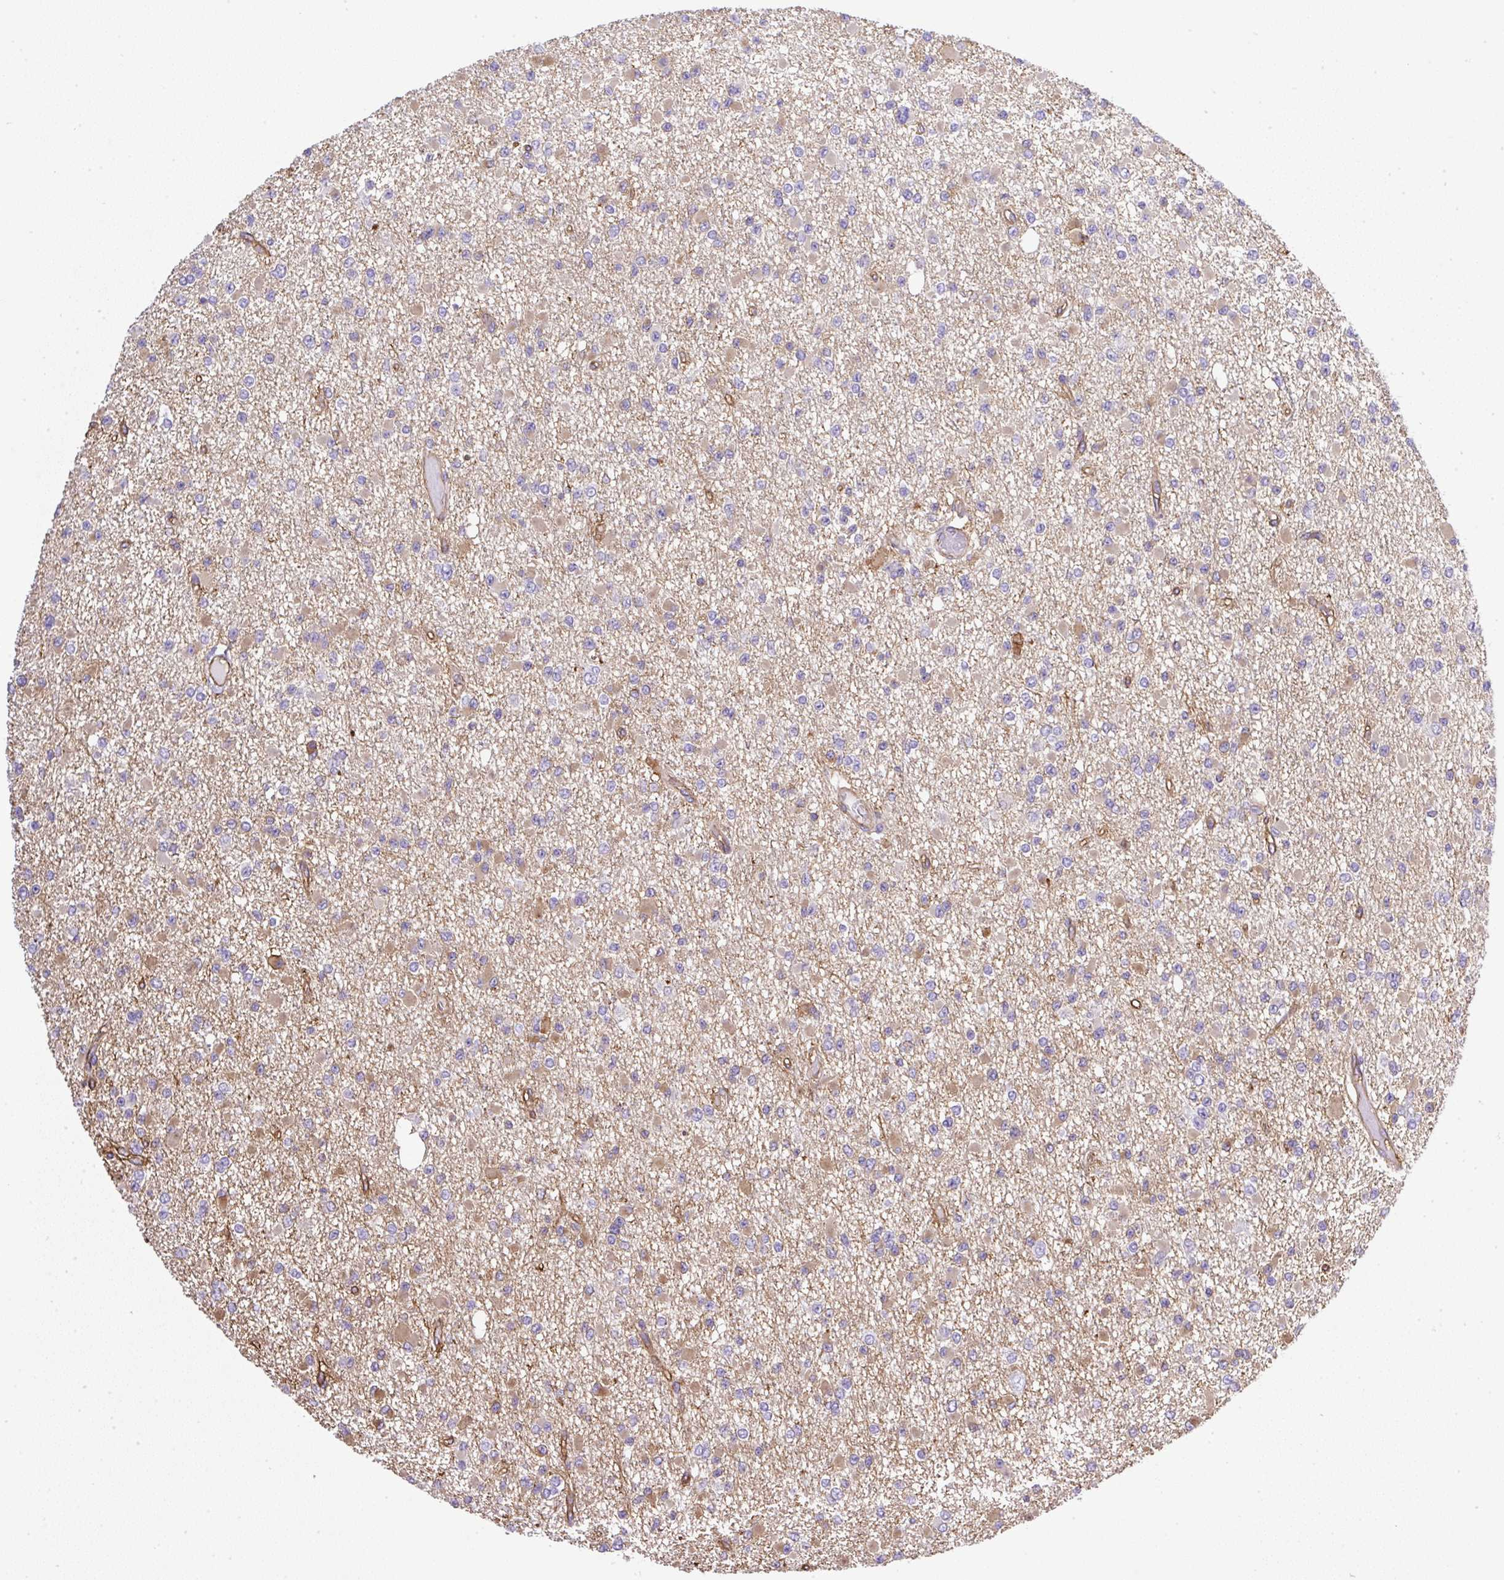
{"staining": {"intensity": "weak", "quantity": "25%-75%", "location": "cytoplasmic/membranous"}, "tissue": "glioma", "cell_type": "Tumor cells", "image_type": "cancer", "snomed": [{"axis": "morphology", "description": "Glioma, malignant, Low grade"}, {"axis": "topography", "description": "Brain"}], "caption": "Glioma was stained to show a protein in brown. There is low levels of weak cytoplasmic/membranous expression in approximately 25%-75% of tumor cells.", "gene": "MAGEB5", "patient": {"sex": "female", "age": 22}}